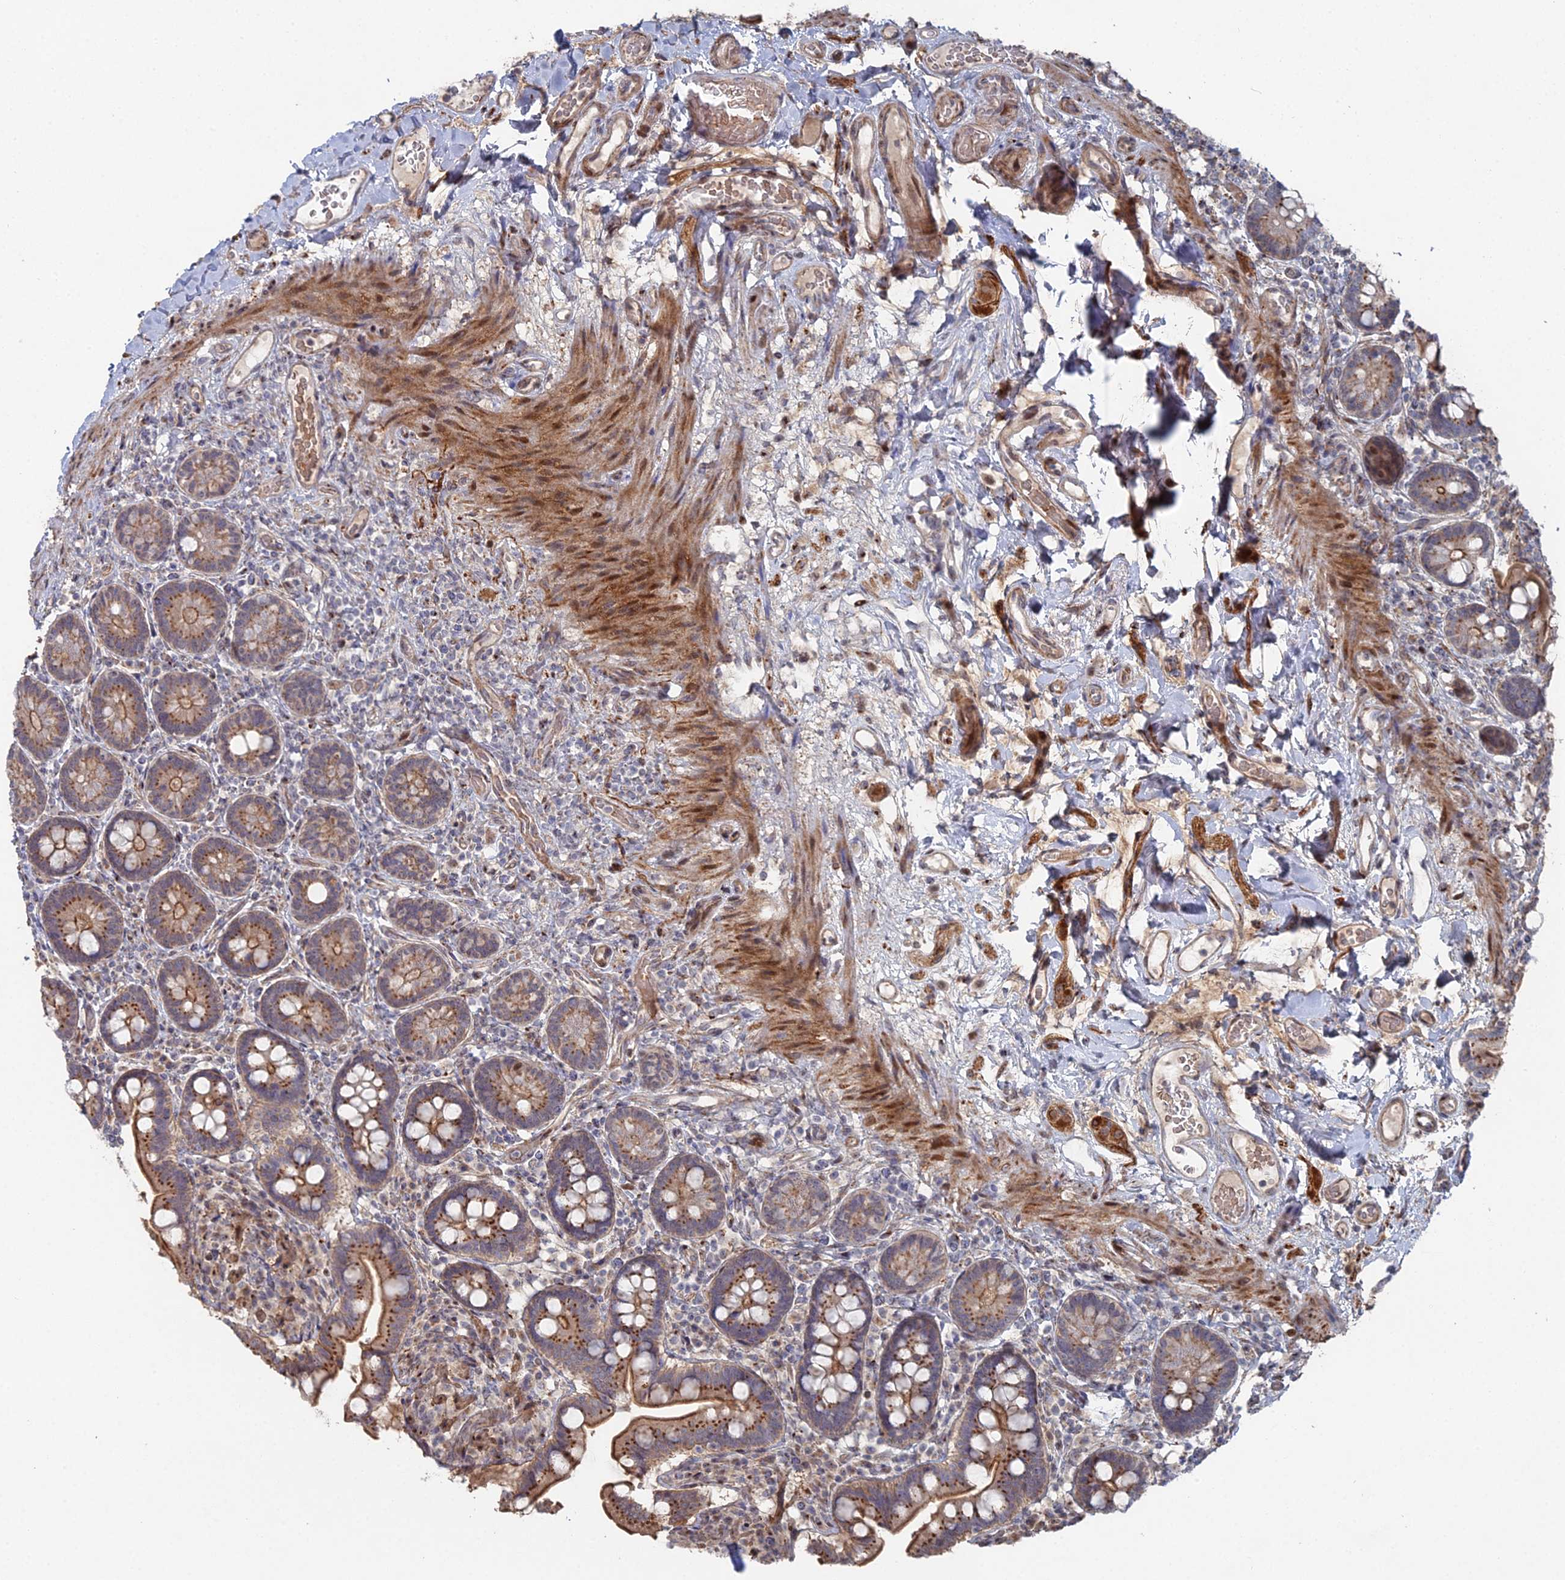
{"staining": {"intensity": "moderate", "quantity": ">75%", "location": "cytoplasmic/membranous"}, "tissue": "small intestine", "cell_type": "Glandular cells", "image_type": "normal", "snomed": [{"axis": "morphology", "description": "Normal tissue, NOS"}, {"axis": "topography", "description": "Small intestine"}], "caption": "Brown immunohistochemical staining in unremarkable small intestine displays moderate cytoplasmic/membranous staining in approximately >75% of glandular cells. (Stains: DAB (3,3'-diaminobenzidine) in brown, nuclei in blue, Microscopy: brightfield microscopy at high magnification).", "gene": "SGMS1", "patient": {"sex": "female", "age": 64}}